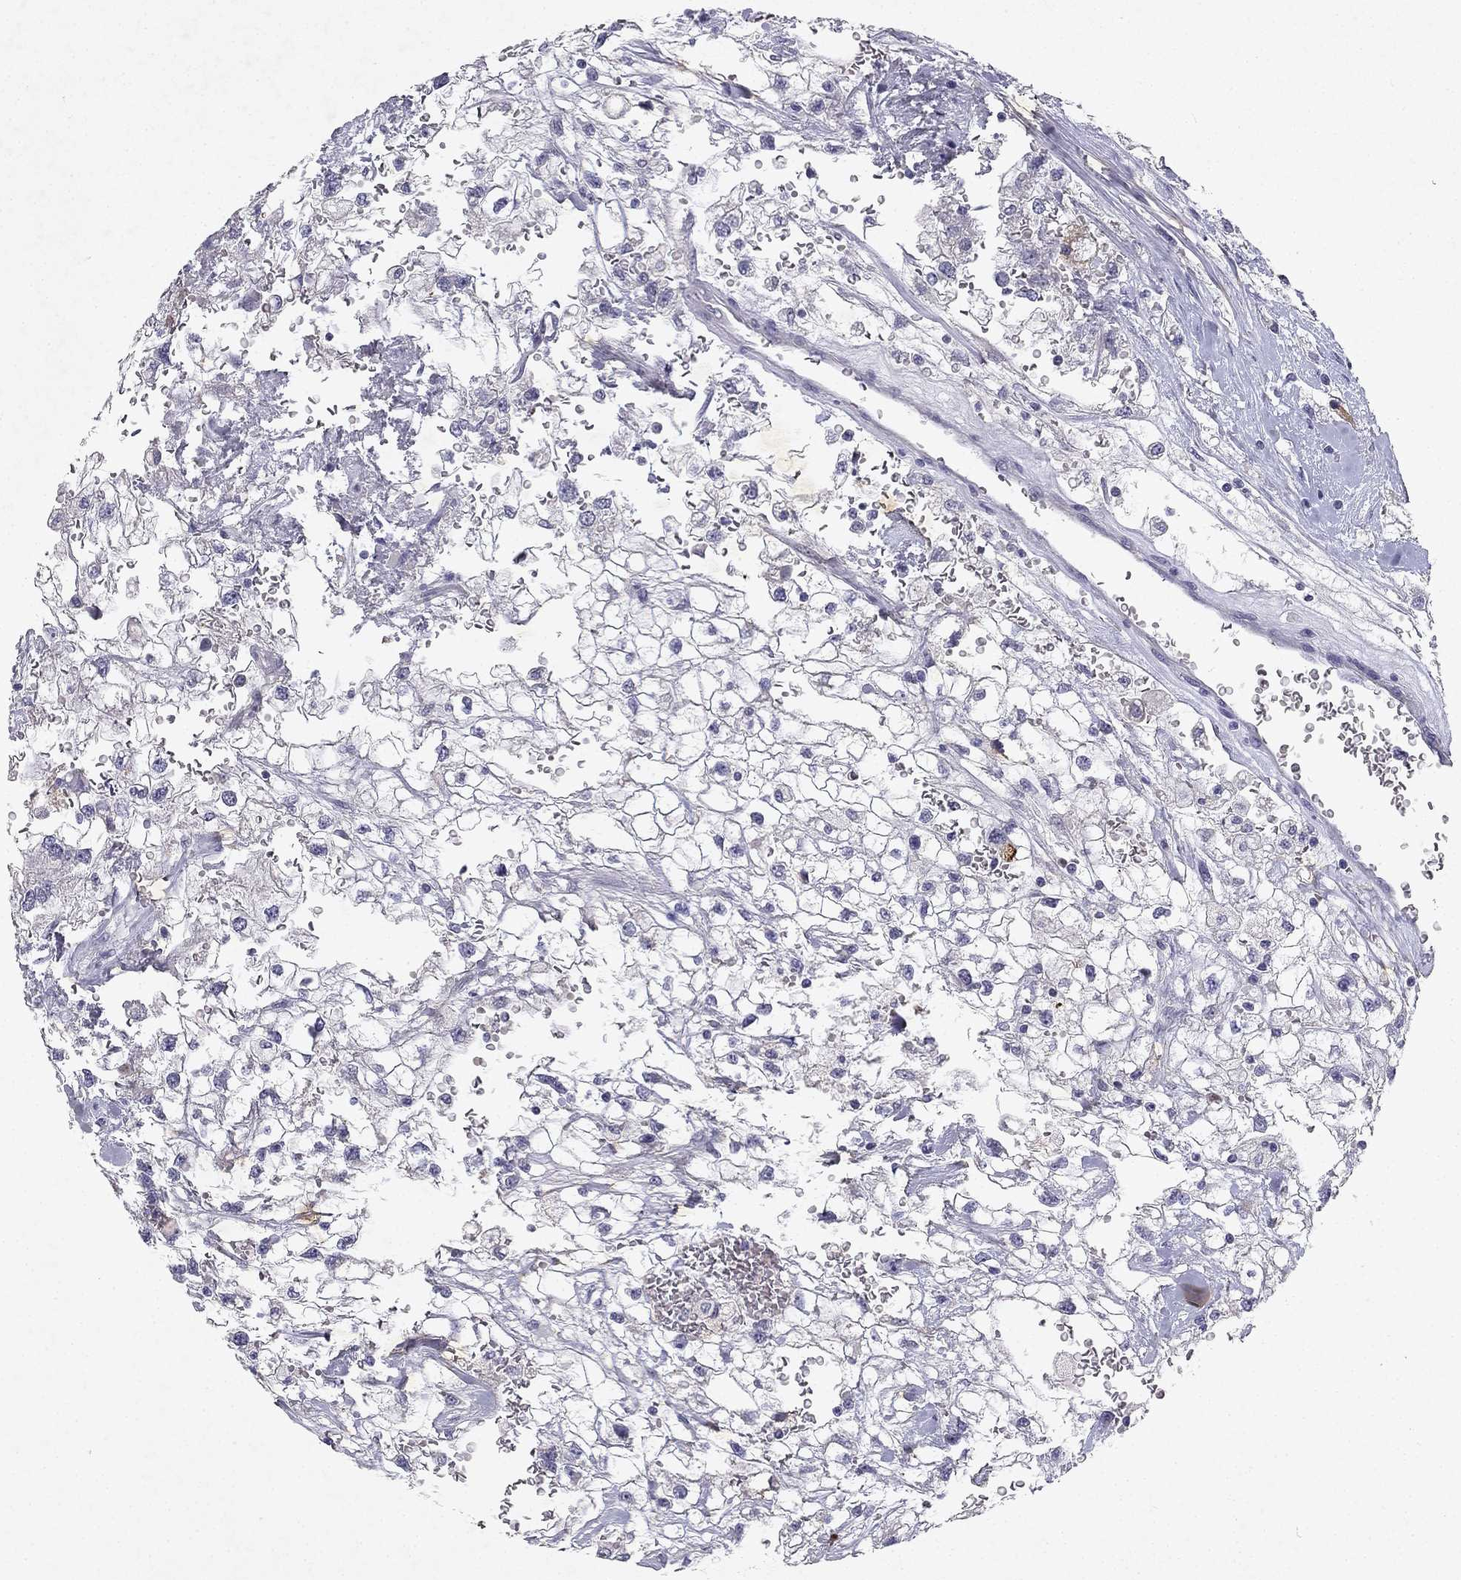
{"staining": {"intensity": "negative", "quantity": "none", "location": "none"}, "tissue": "renal cancer", "cell_type": "Tumor cells", "image_type": "cancer", "snomed": [{"axis": "morphology", "description": "Adenocarcinoma, NOS"}, {"axis": "topography", "description": "Kidney"}], "caption": "Renal cancer (adenocarcinoma) was stained to show a protein in brown. There is no significant staining in tumor cells.", "gene": "SLC6A4", "patient": {"sex": "male", "age": 59}}